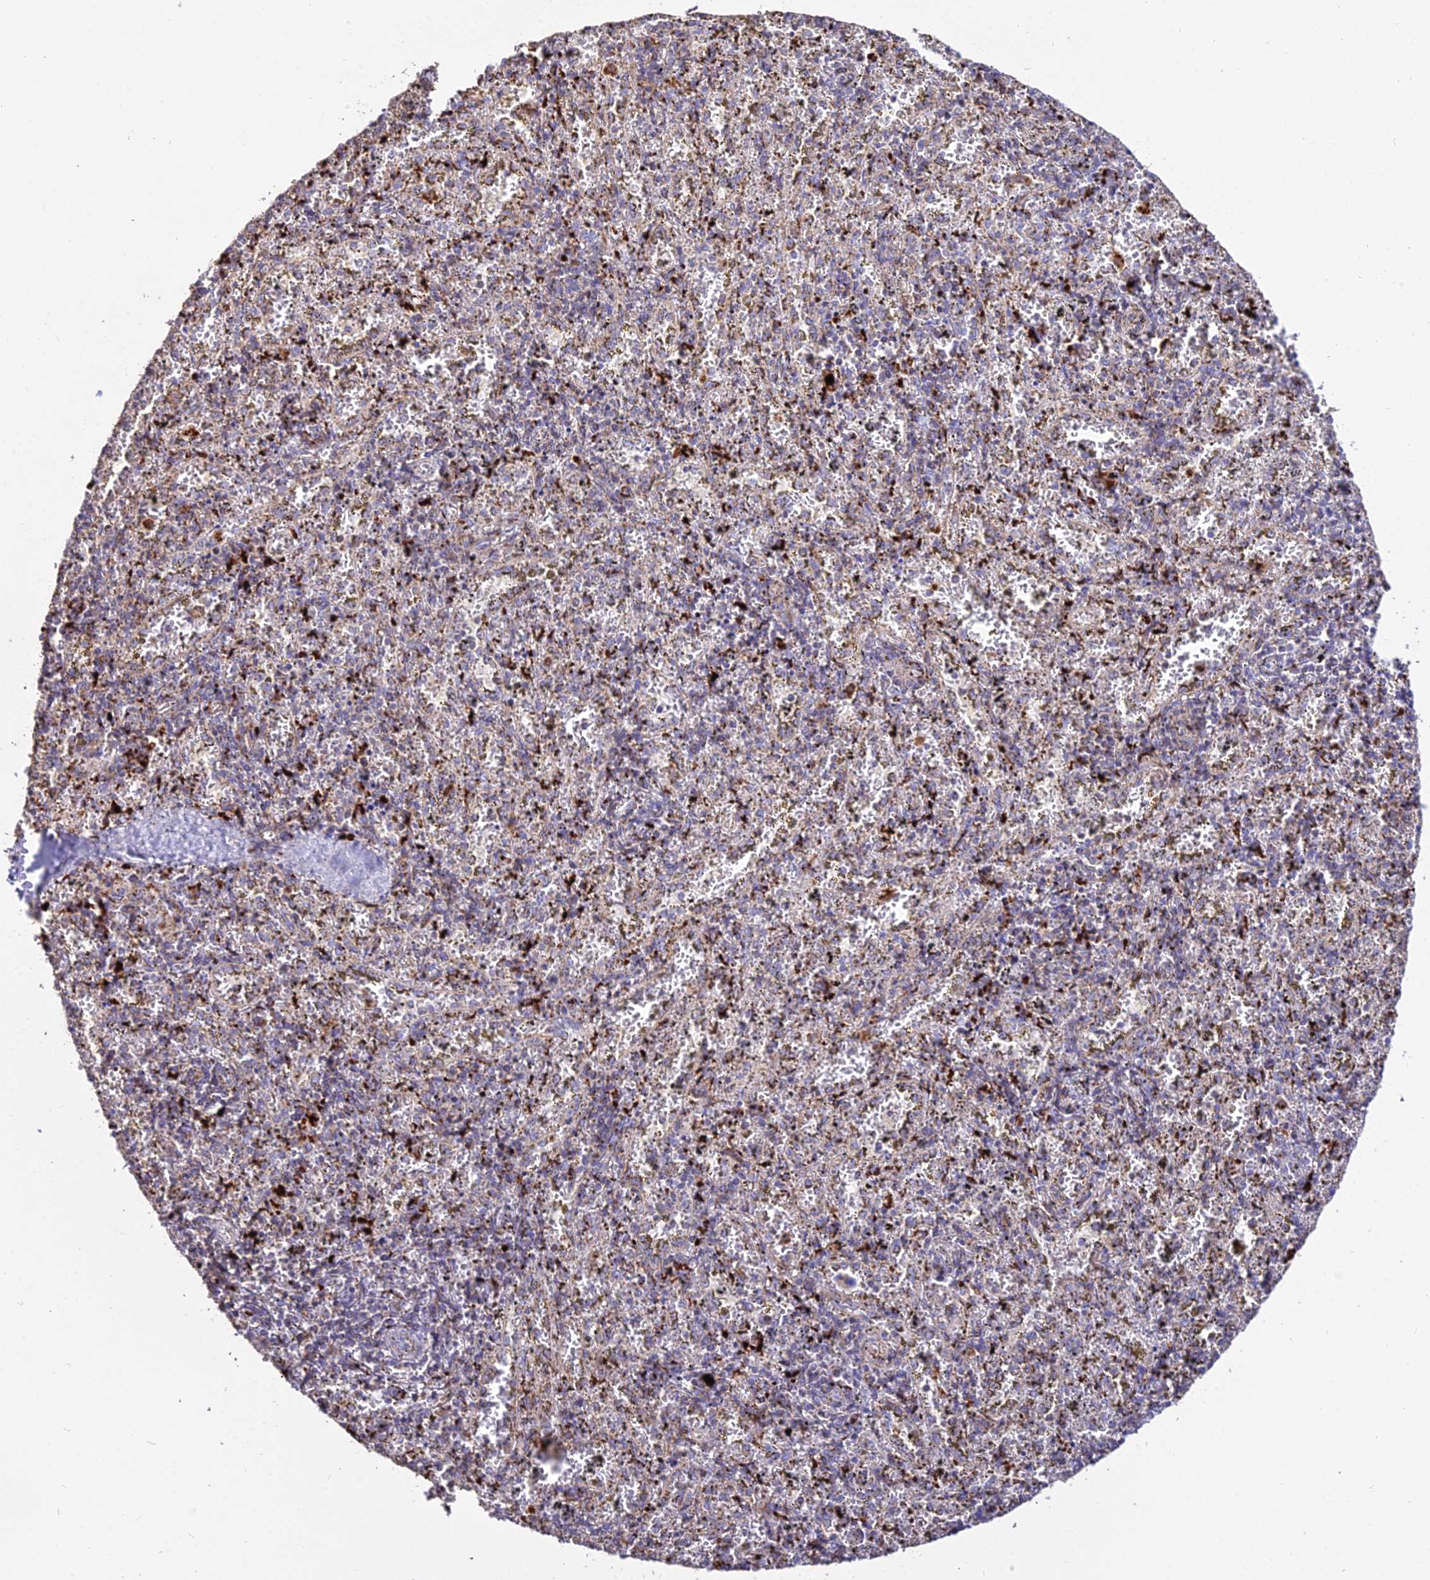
{"staining": {"intensity": "moderate", "quantity": "25%-75%", "location": "cytoplasmic/membranous"}, "tissue": "spleen", "cell_type": "Cells in red pulp", "image_type": "normal", "snomed": [{"axis": "morphology", "description": "Normal tissue, NOS"}, {"axis": "topography", "description": "Spleen"}], "caption": "Approximately 25%-75% of cells in red pulp in unremarkable spleen exhibit moderate cytoplasmic/membranous protein staining as visualized by brown immunohistochemical staining.", "gene": "PNLIPRP3", "patient": {"sex": "male", "age": 11}}